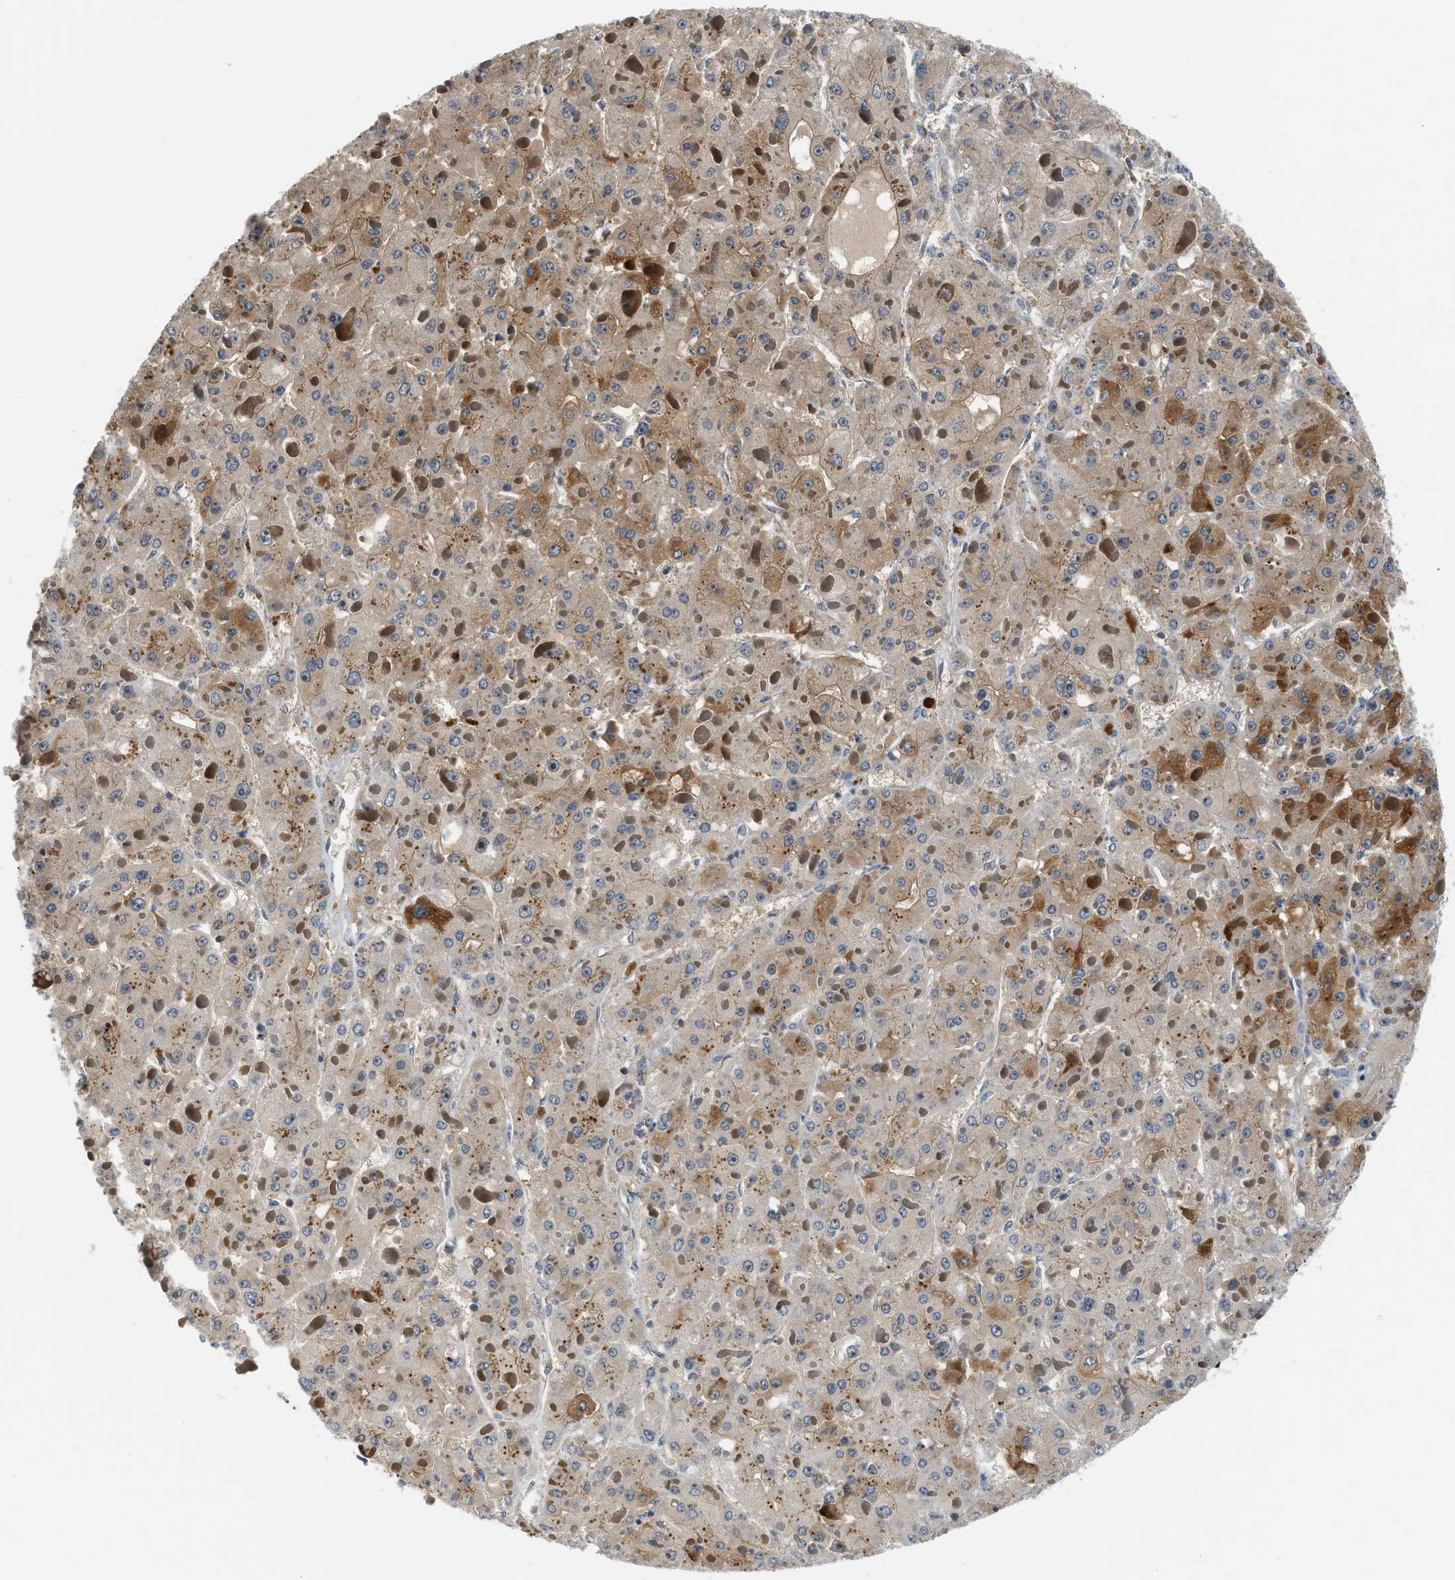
{"staining": {"intensity": "moderate", "quantity": ">75%", "location": "cytoplasmic/membranous"}, "tissue": "liver cancer", "cell_type": "Tumor cells", "image_type": "cancer", "snomed": [{"axis": "morphology", "description": "Carcinoma, Hepatocellular, NOS"}, {"axis": "topography", "description": "Liver"}], "caption": "Hepatocellular carcinoma (liver) stained for a protein (brown) shows moderate cytoplasmic/membranous positive staining in approximately >75% of tumor cells.", "gene": "CBLB", "patient": {"sex": "female", "age": 73}}